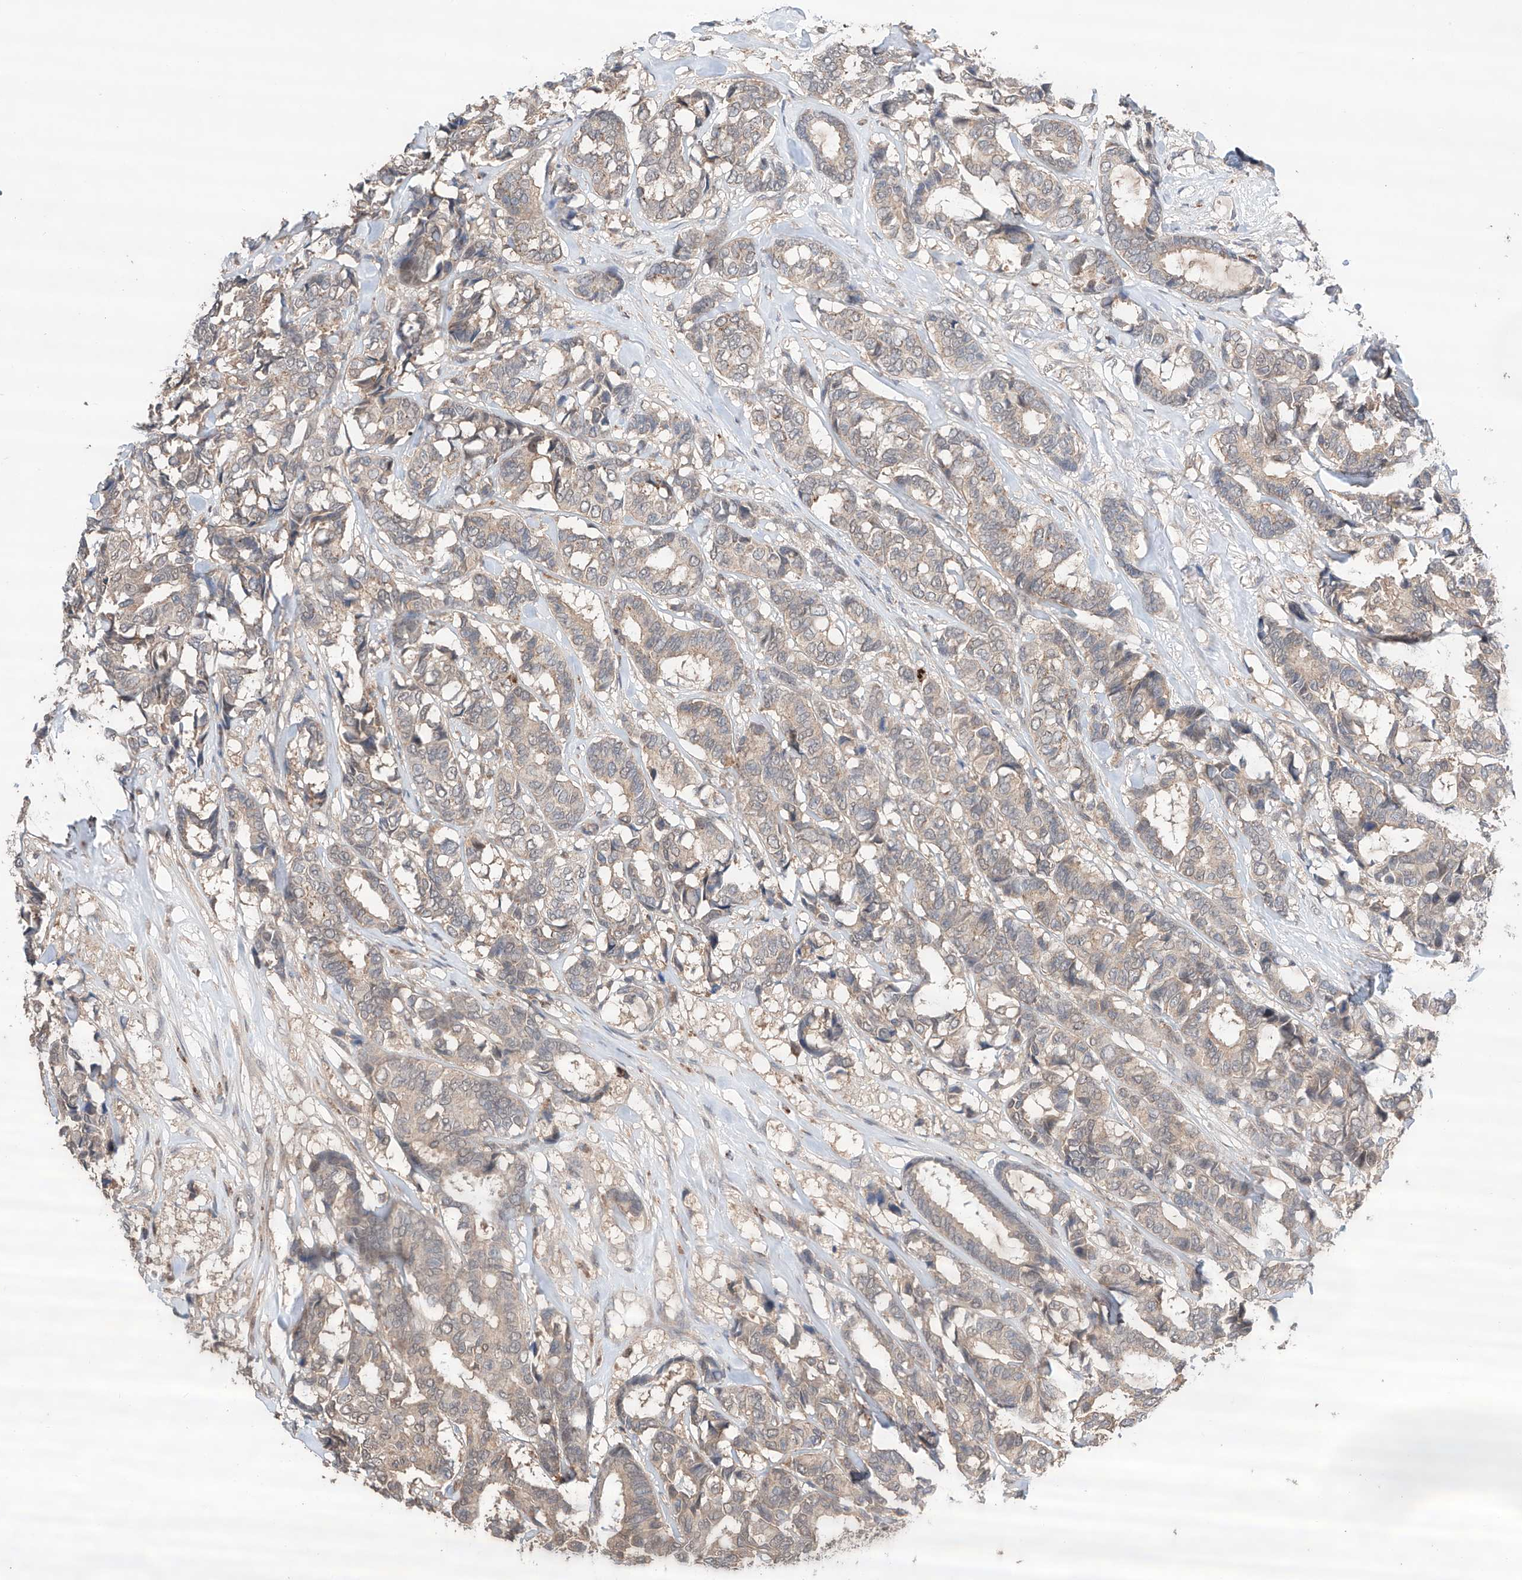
{"staining": {"intensity": "negative", "quantity": "none", "location": "none"}, "tissue": "breast cancer", "cell_type": "Tumor cells", "image_type": "cancer", "snomed": [{"axis": "morphology", "description": "Duct carcinoma"}, {"axis": "topography", "description": "Breast"}], "caption": "DAB immunohistochemical staining of human breast cancer shows no significant positivity in tumor cells.", "gene": "ZFHX2", "patient": {"sex": "female", "age": 87}}